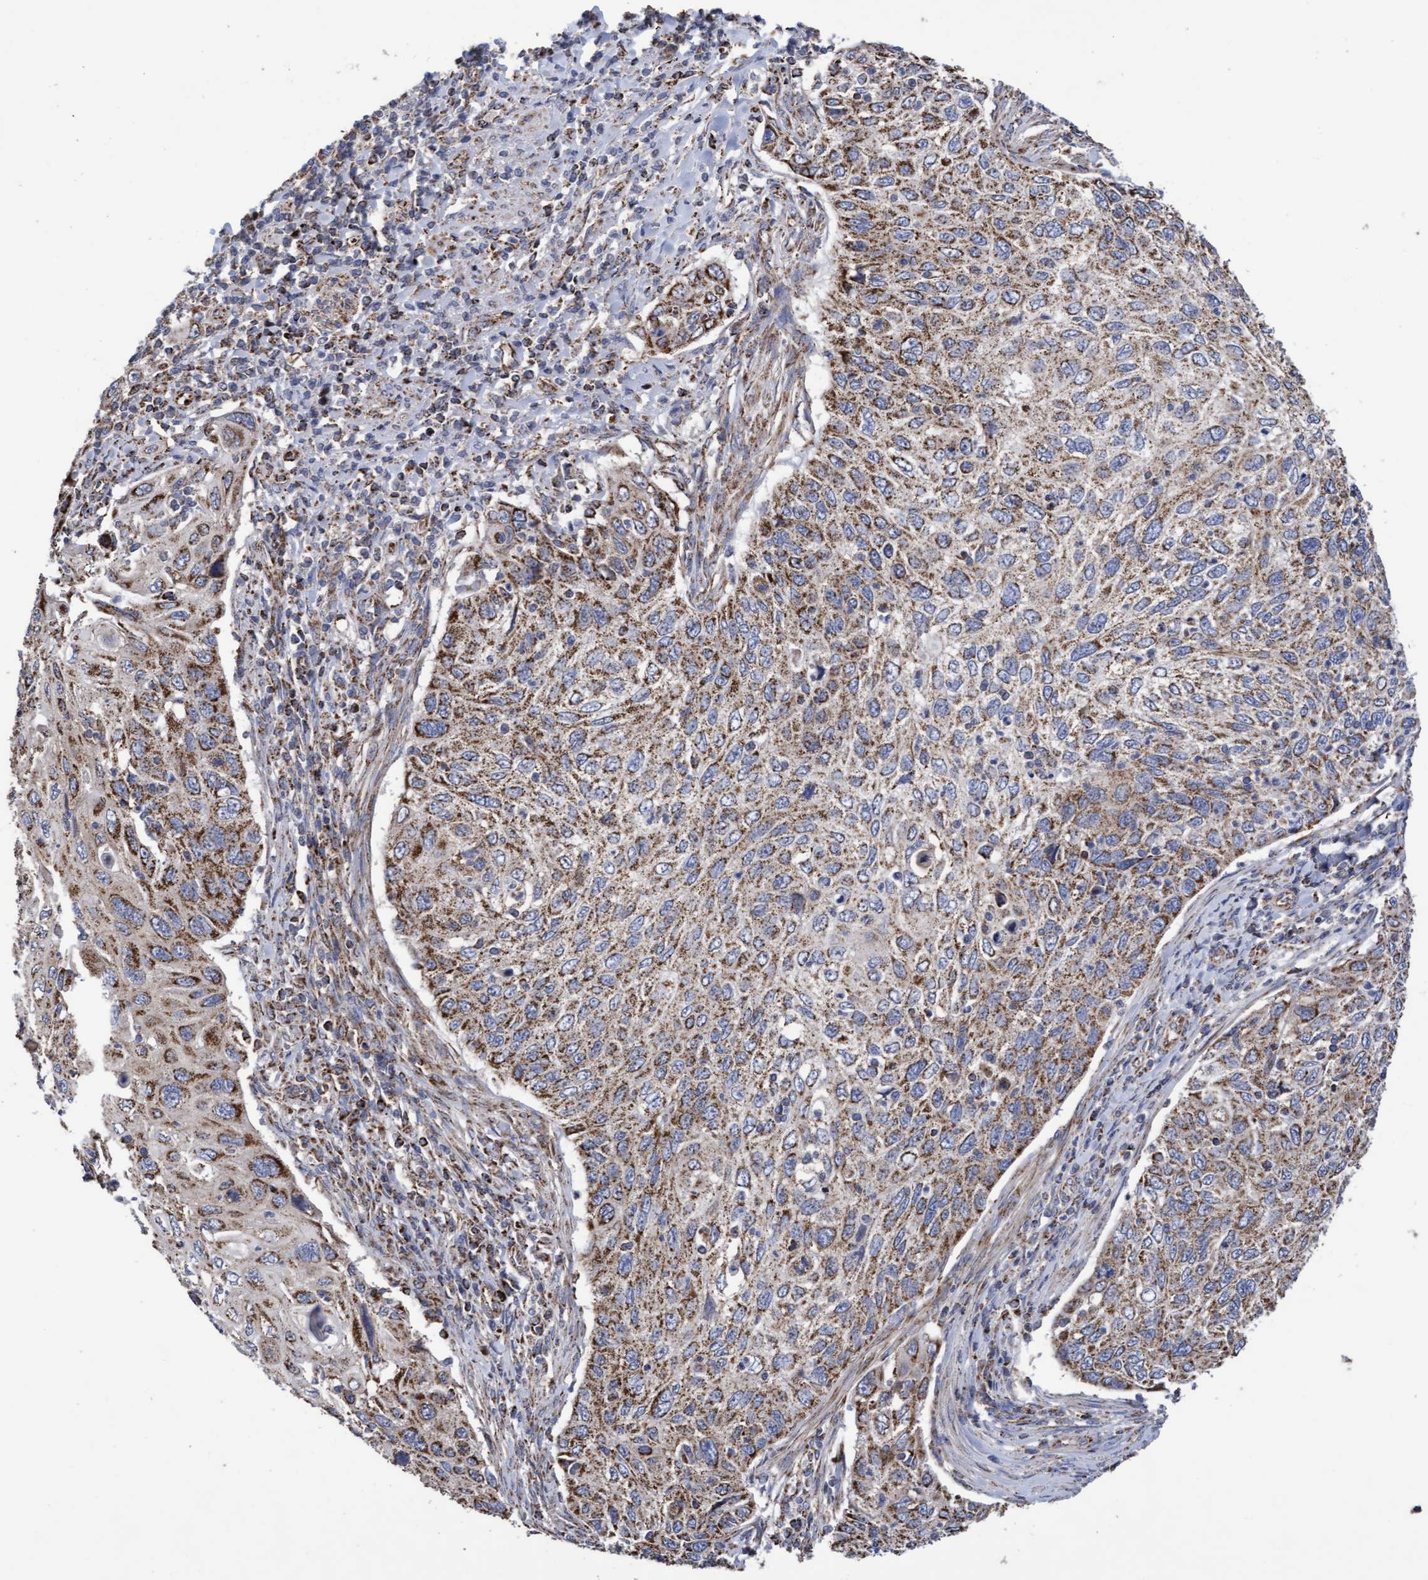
{"staining": {"intensity": "moderate", "quantity": ">75%", "location": "cytoplasmic/membranous"}, "tissue": "cervical cancer", "cell_type": "Tumor cells", "image_type": "cancer", "snomed": [{"axis": "morphology", "description": "Squamous cell carcinoma, NOS"}, {"axis": "topography", "description": "Cervix"}], "caption": "This image displays immunohistochemistry (IHC) staining of human cervical squamous cell carcinoma, with medium moderate cytoplasmic/membranous staining in approximately >75% of tumor cells.", "gene": "COBL", "patient": {"sex": "female", "age": 70}}